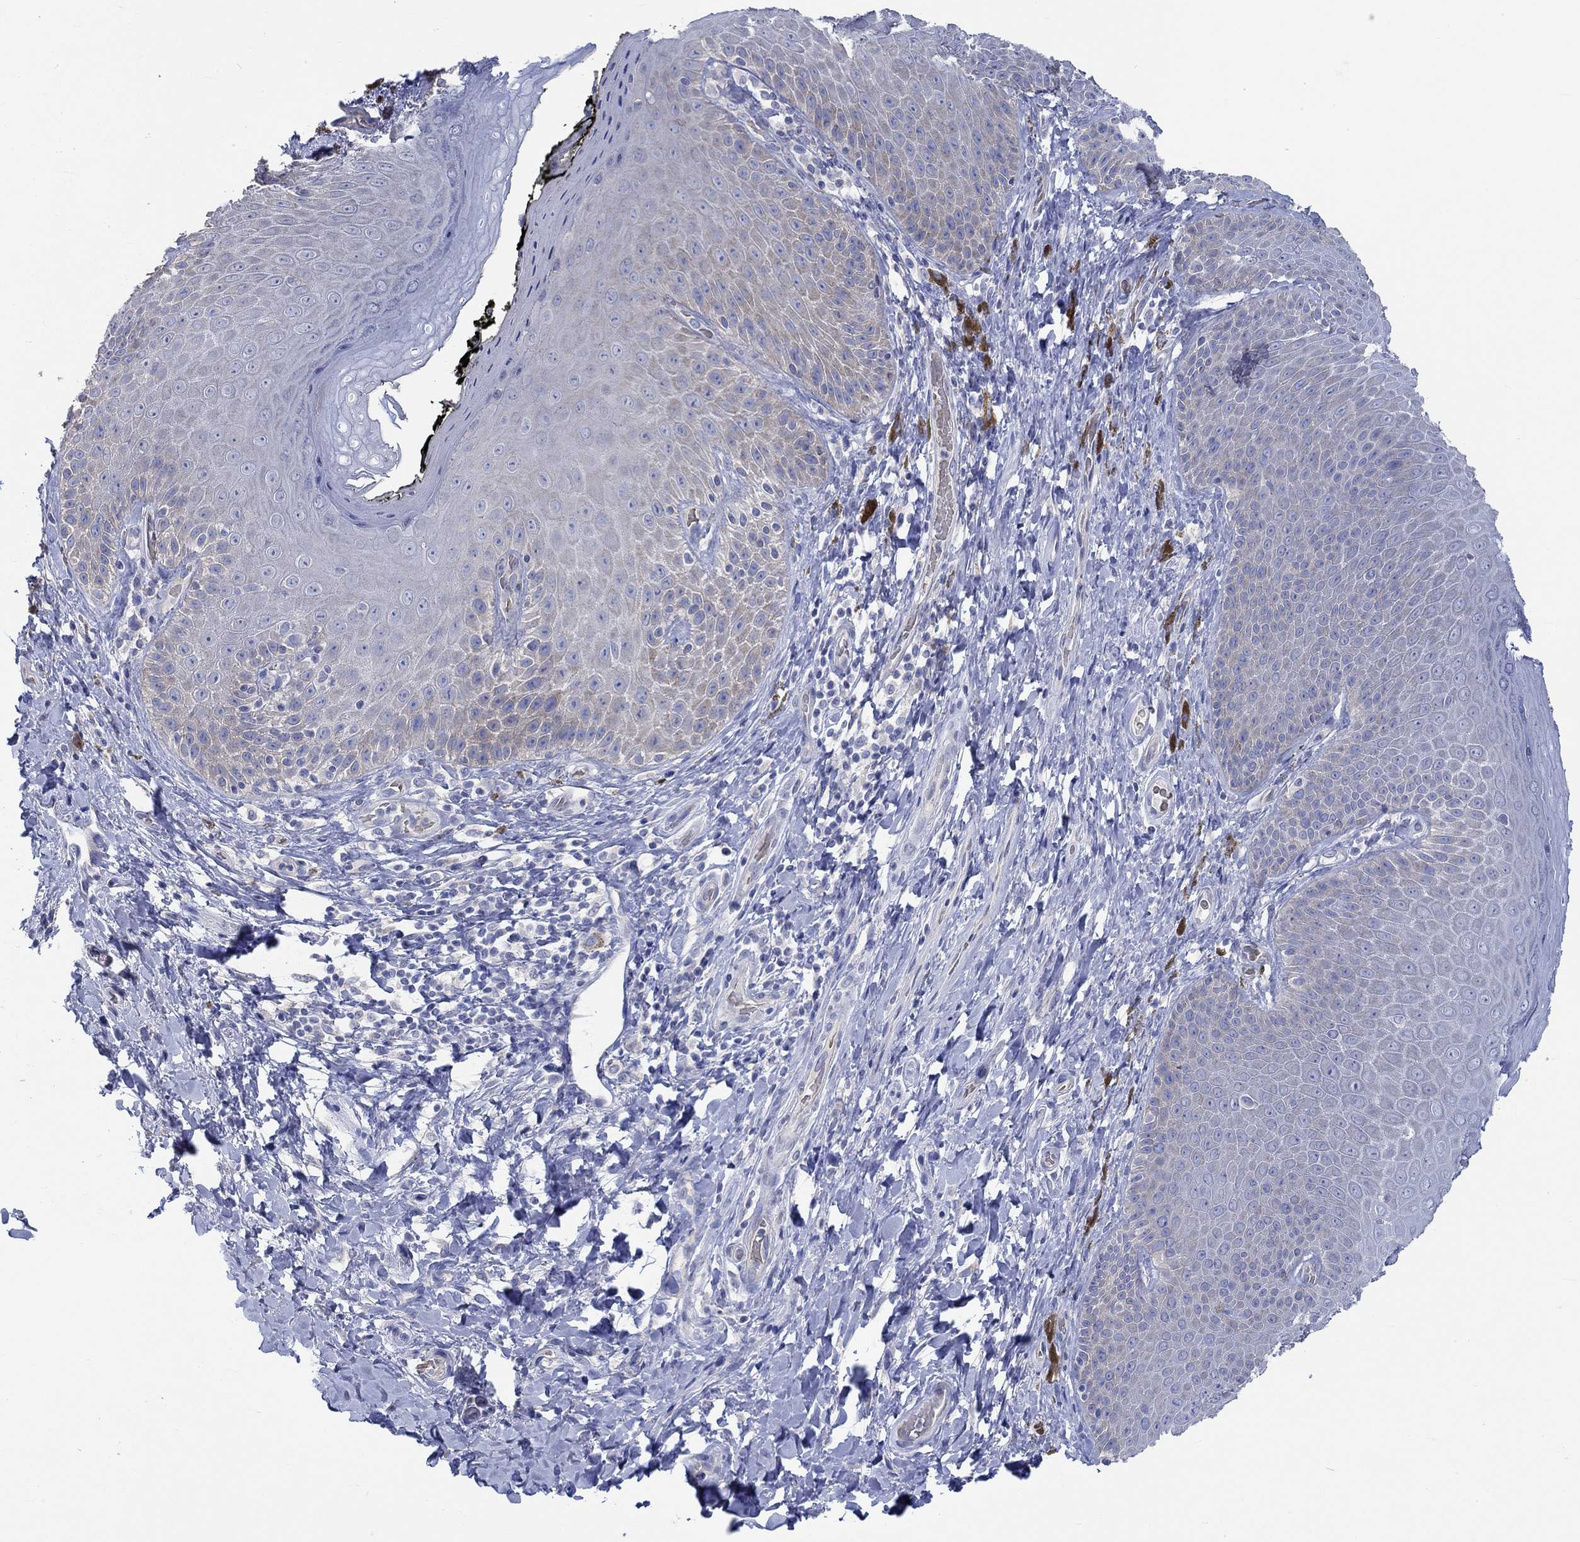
{"staining": {"intensity": "negative", "quantity": "none", "location": "none"}, "tissue": "skin", "cell_type": "Epidermal cells", "image_type": "normal", "snomed": [{"axis": "morphology", "description": "Normal tissue, NOS"}, {"axis": "topography", "description": "Skeletal muscle"}, {"axis": "topography", "description": "Anal"}, {"axis": "topography", "description": "Peripheral nerve tissue"}], "caption": "Immunohistochemistry of unremarkable skin exhibits no staining in epidermal cells. Nuclei are stained in blue.", "gene": "KCNA1", "patient": {"sex": "male", "age": 53}}